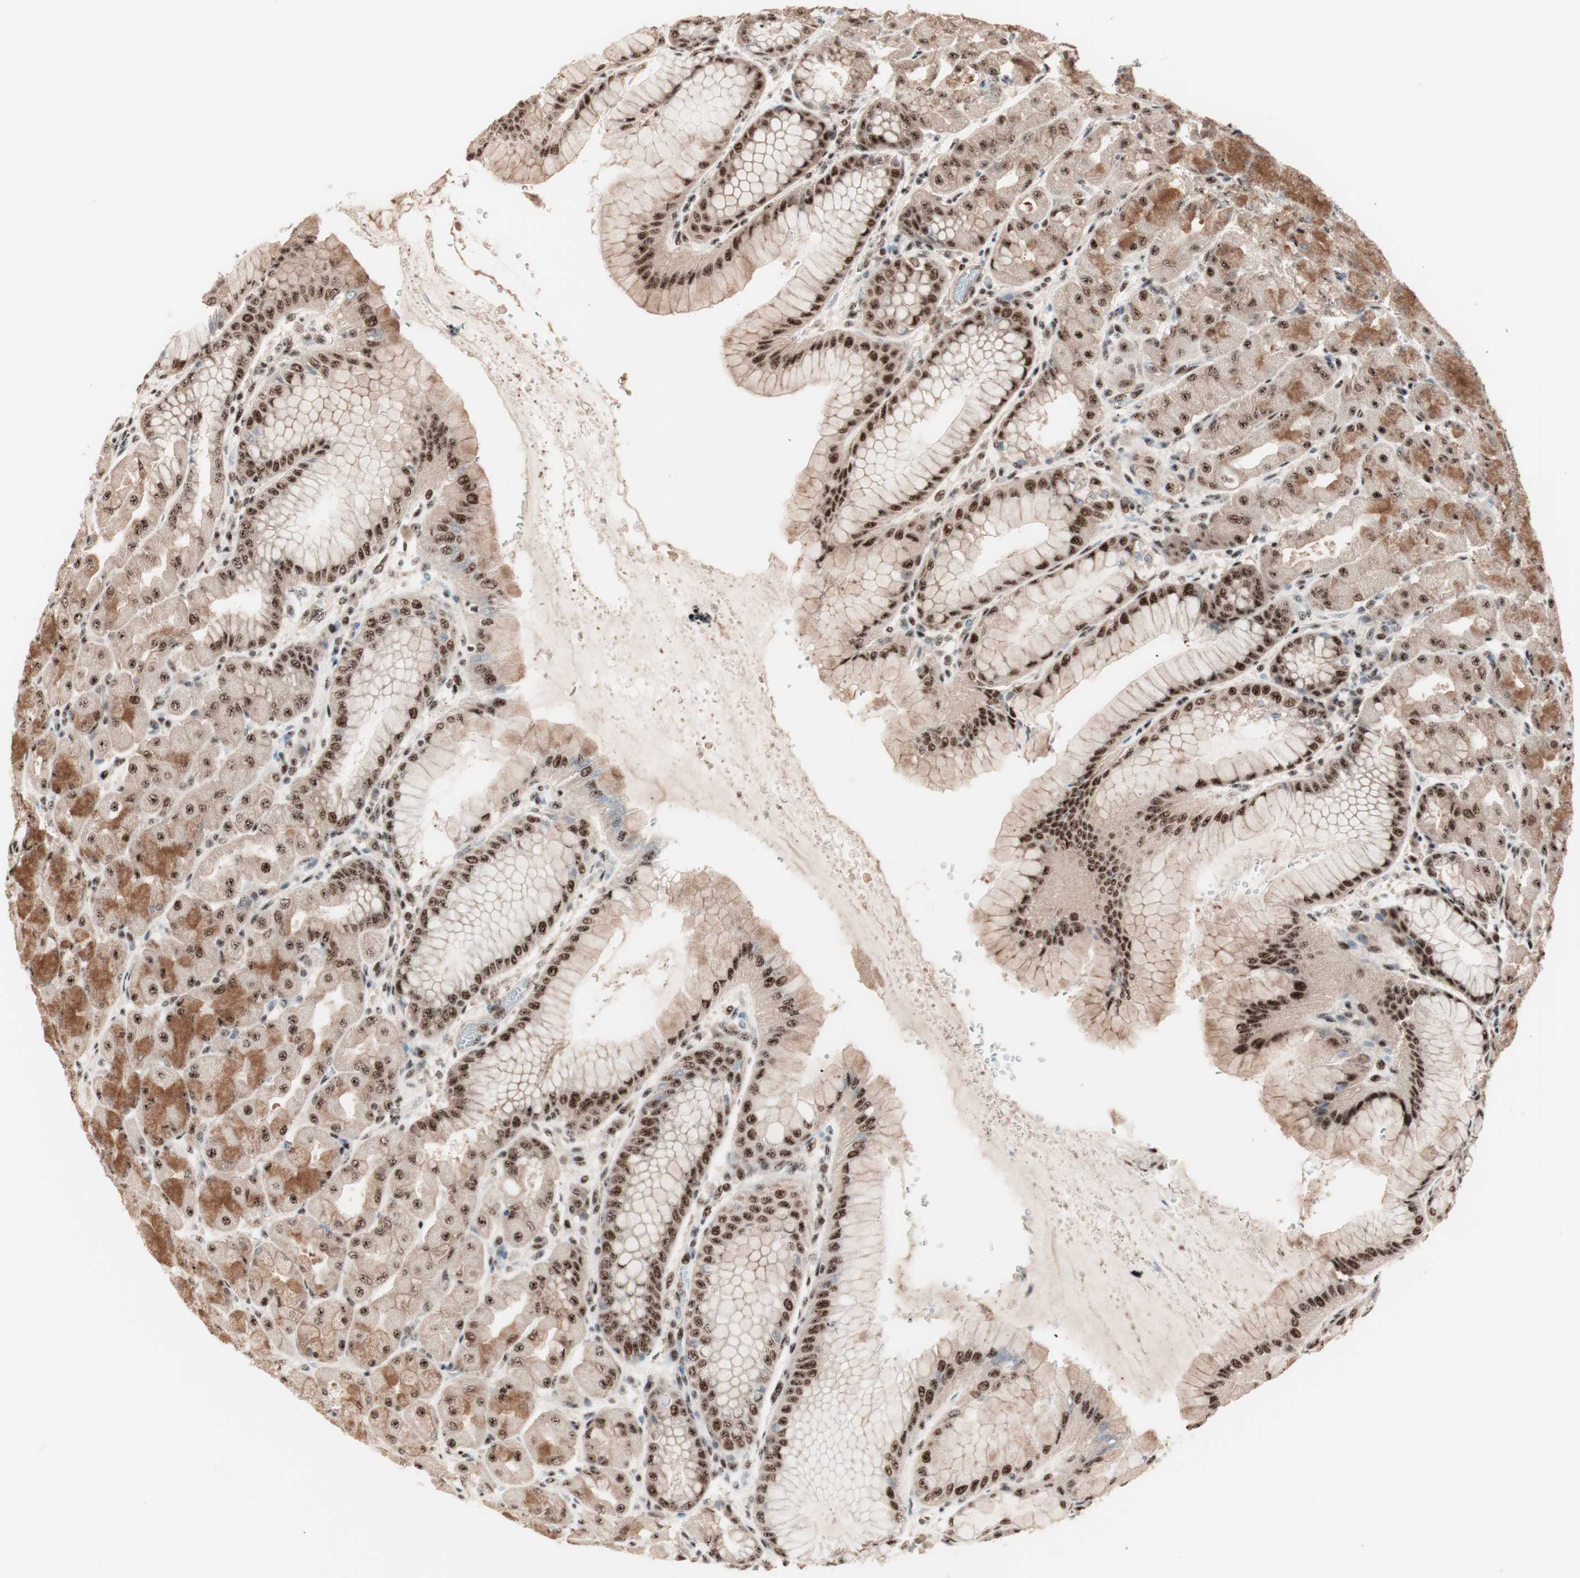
{"staining": {"intensity": "strong", "quantity": ">75%", "location": "cytoplasmic/membranous,nuclear"}, "tissue": "stomach", "cell_type": "Glandular cells", "image_type": "normal", "snomed": [{"axis": "morphology", "description": "Normal tissue, NOS"}, {"axis": "topography", "description": "Stomach, upper"}], "caption": "Strong cytoplasmic/membranous,nuclear positivity is seen in approximately >75% of glandular cells in unremarkable stomach.", "gene": "NR5A2", "patient": {"sex": "female", "age": 56}}